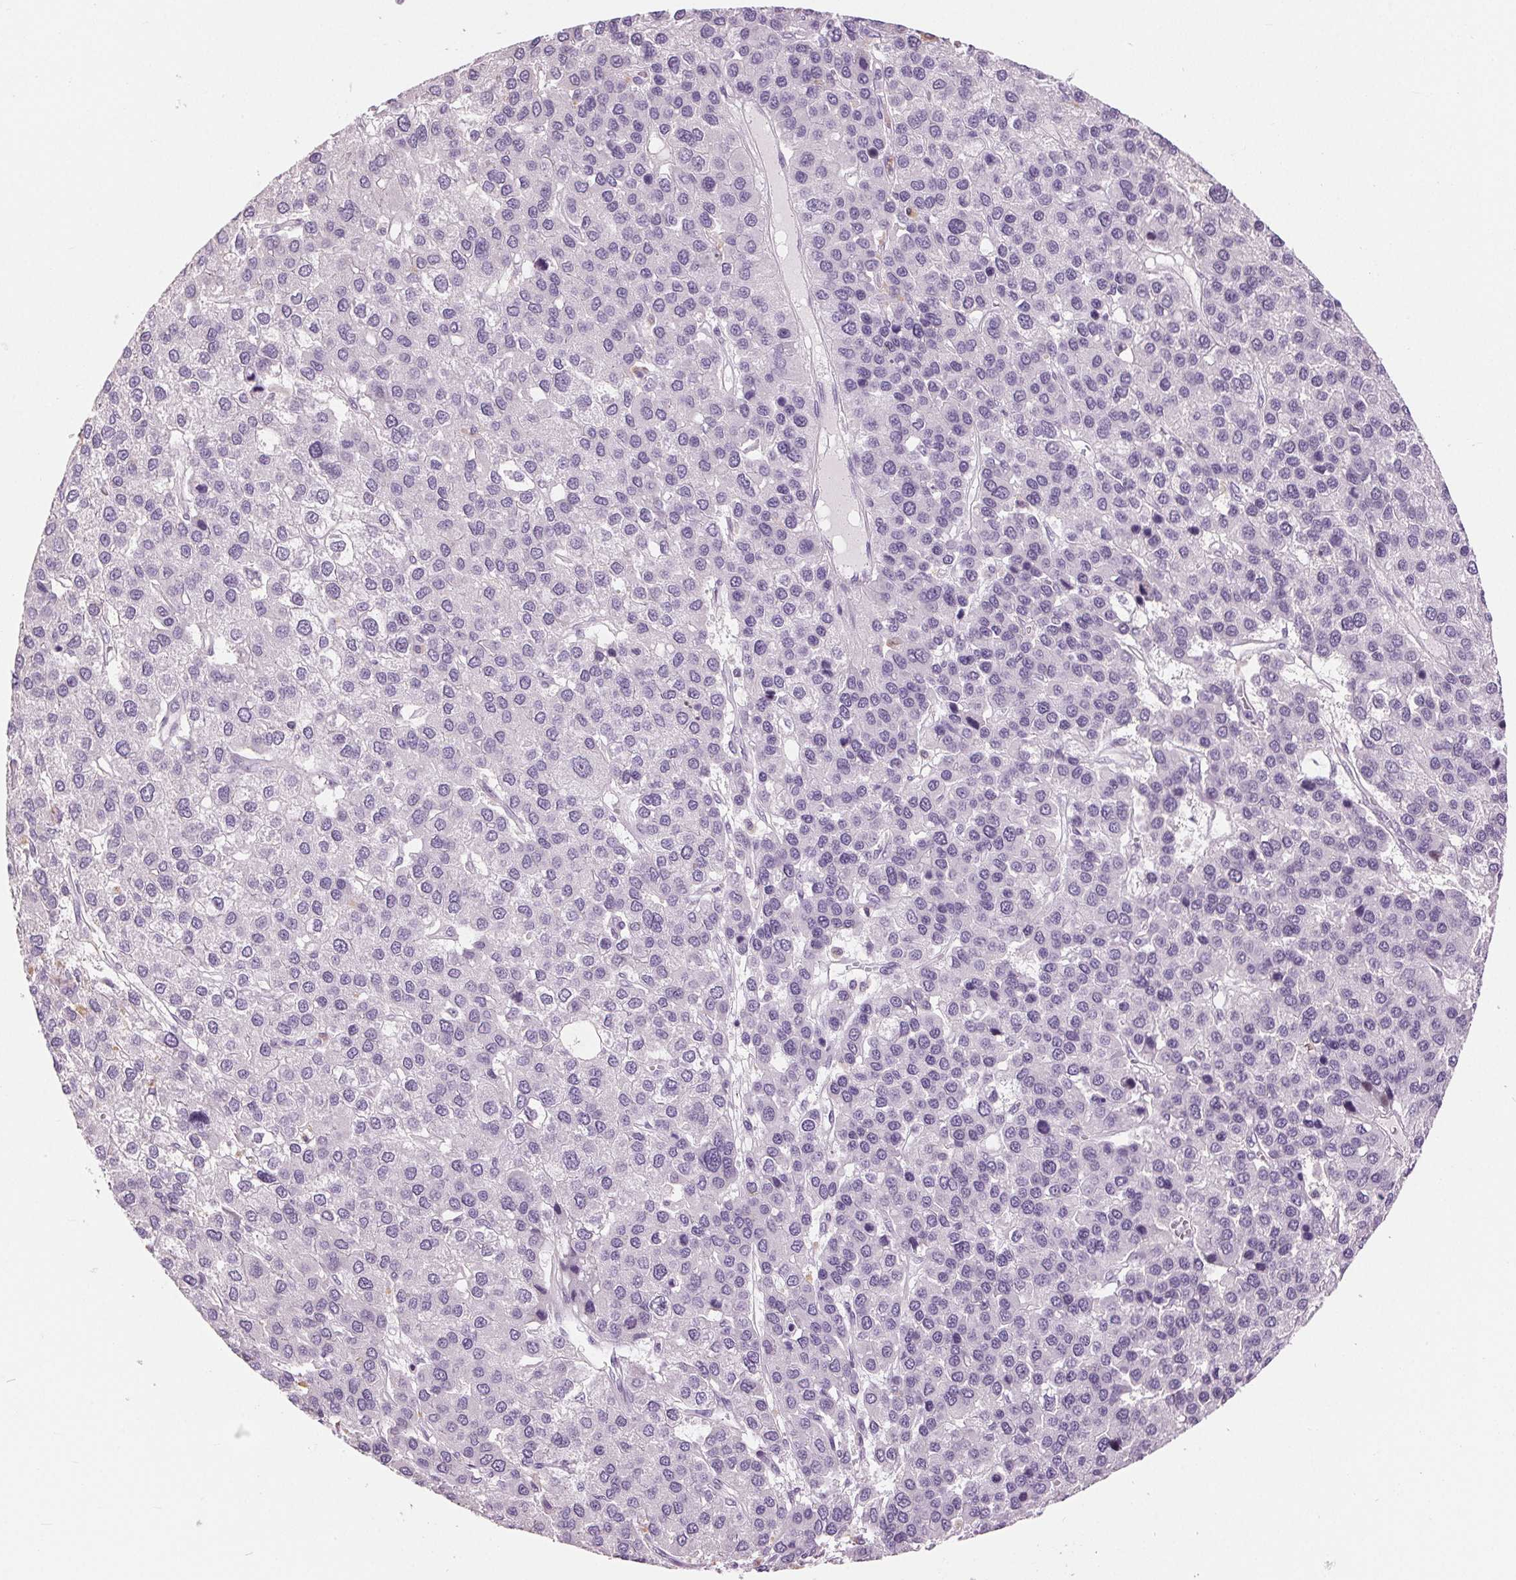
{"staining": {"intensity": "negative", "quantity": "none", "location": "none"}, "tissue": "liver cancer", "cell_type": "Tumor cells", "image_type": "cancer", "snomed": [{"axis": "morphology", "description": "Carcinoma, Hepatocellular, NOS"}, {"axis": "topography", "description": "Liver"}], "caption": "IHC of liver hepatocellular carcinoma exhibits no staining in tumor cells.", "gene": "MISP", "patient": {"sex": "female", "age": 41}}